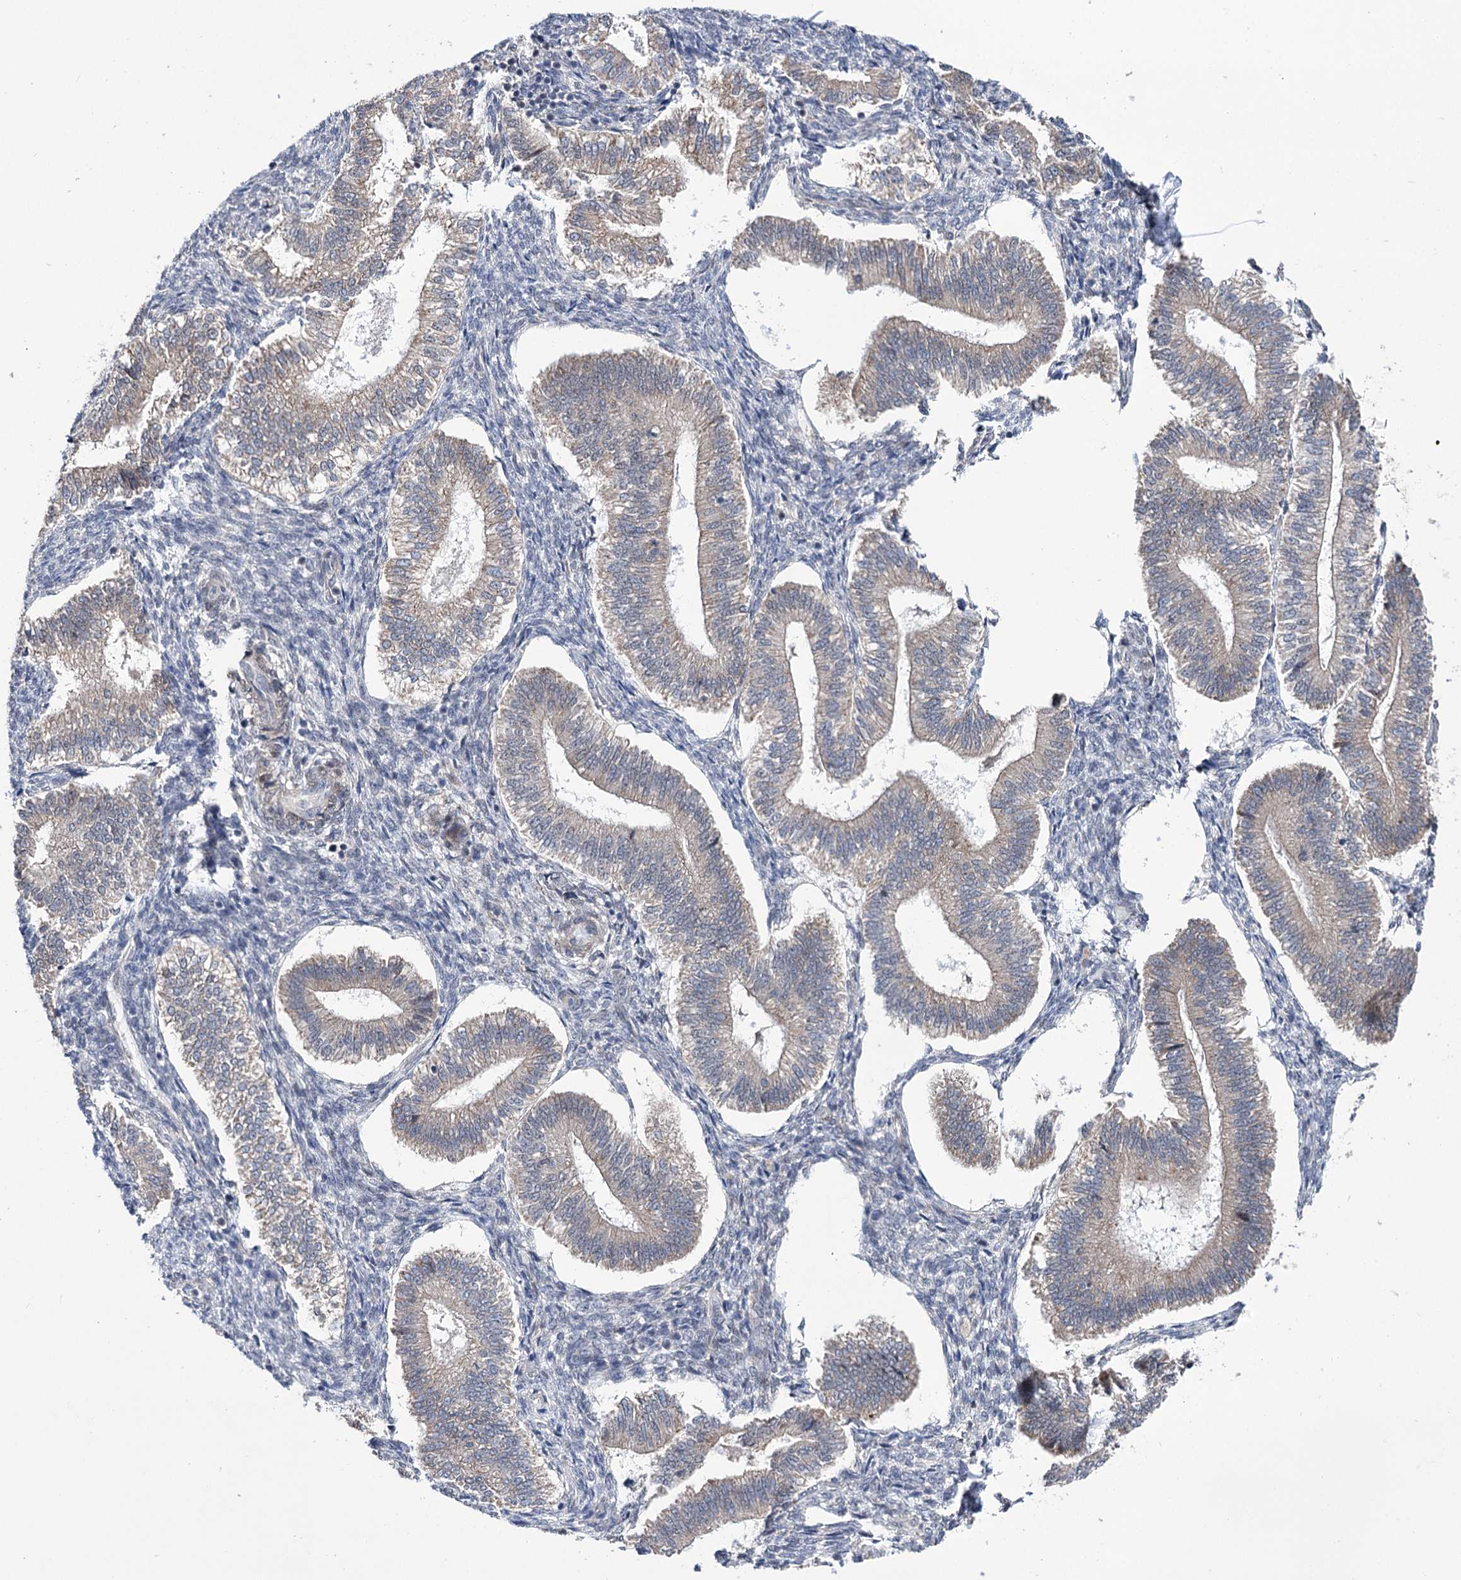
{"staining": {"intensity": "negative", "quantity": "none", "location": "none"}, "tissue": "endometrium", "cell_type": "Cells in endometrial stroma", "image_type": "normal", "snomed": [{"axis": "morphology", "description": "Normal tissue, NOS"}, {"axis": "topography", "description": "Endometrium"}], "caption": "This photomicrograph is of normal endometrium stained with immunohistochemistry to label a protein in brown with the nuclei are counter-stained blue. There is no staining in cells in endometrial stroma.", "gene": "PPRC1", "patient": {"sex": "female", "age": 25}}